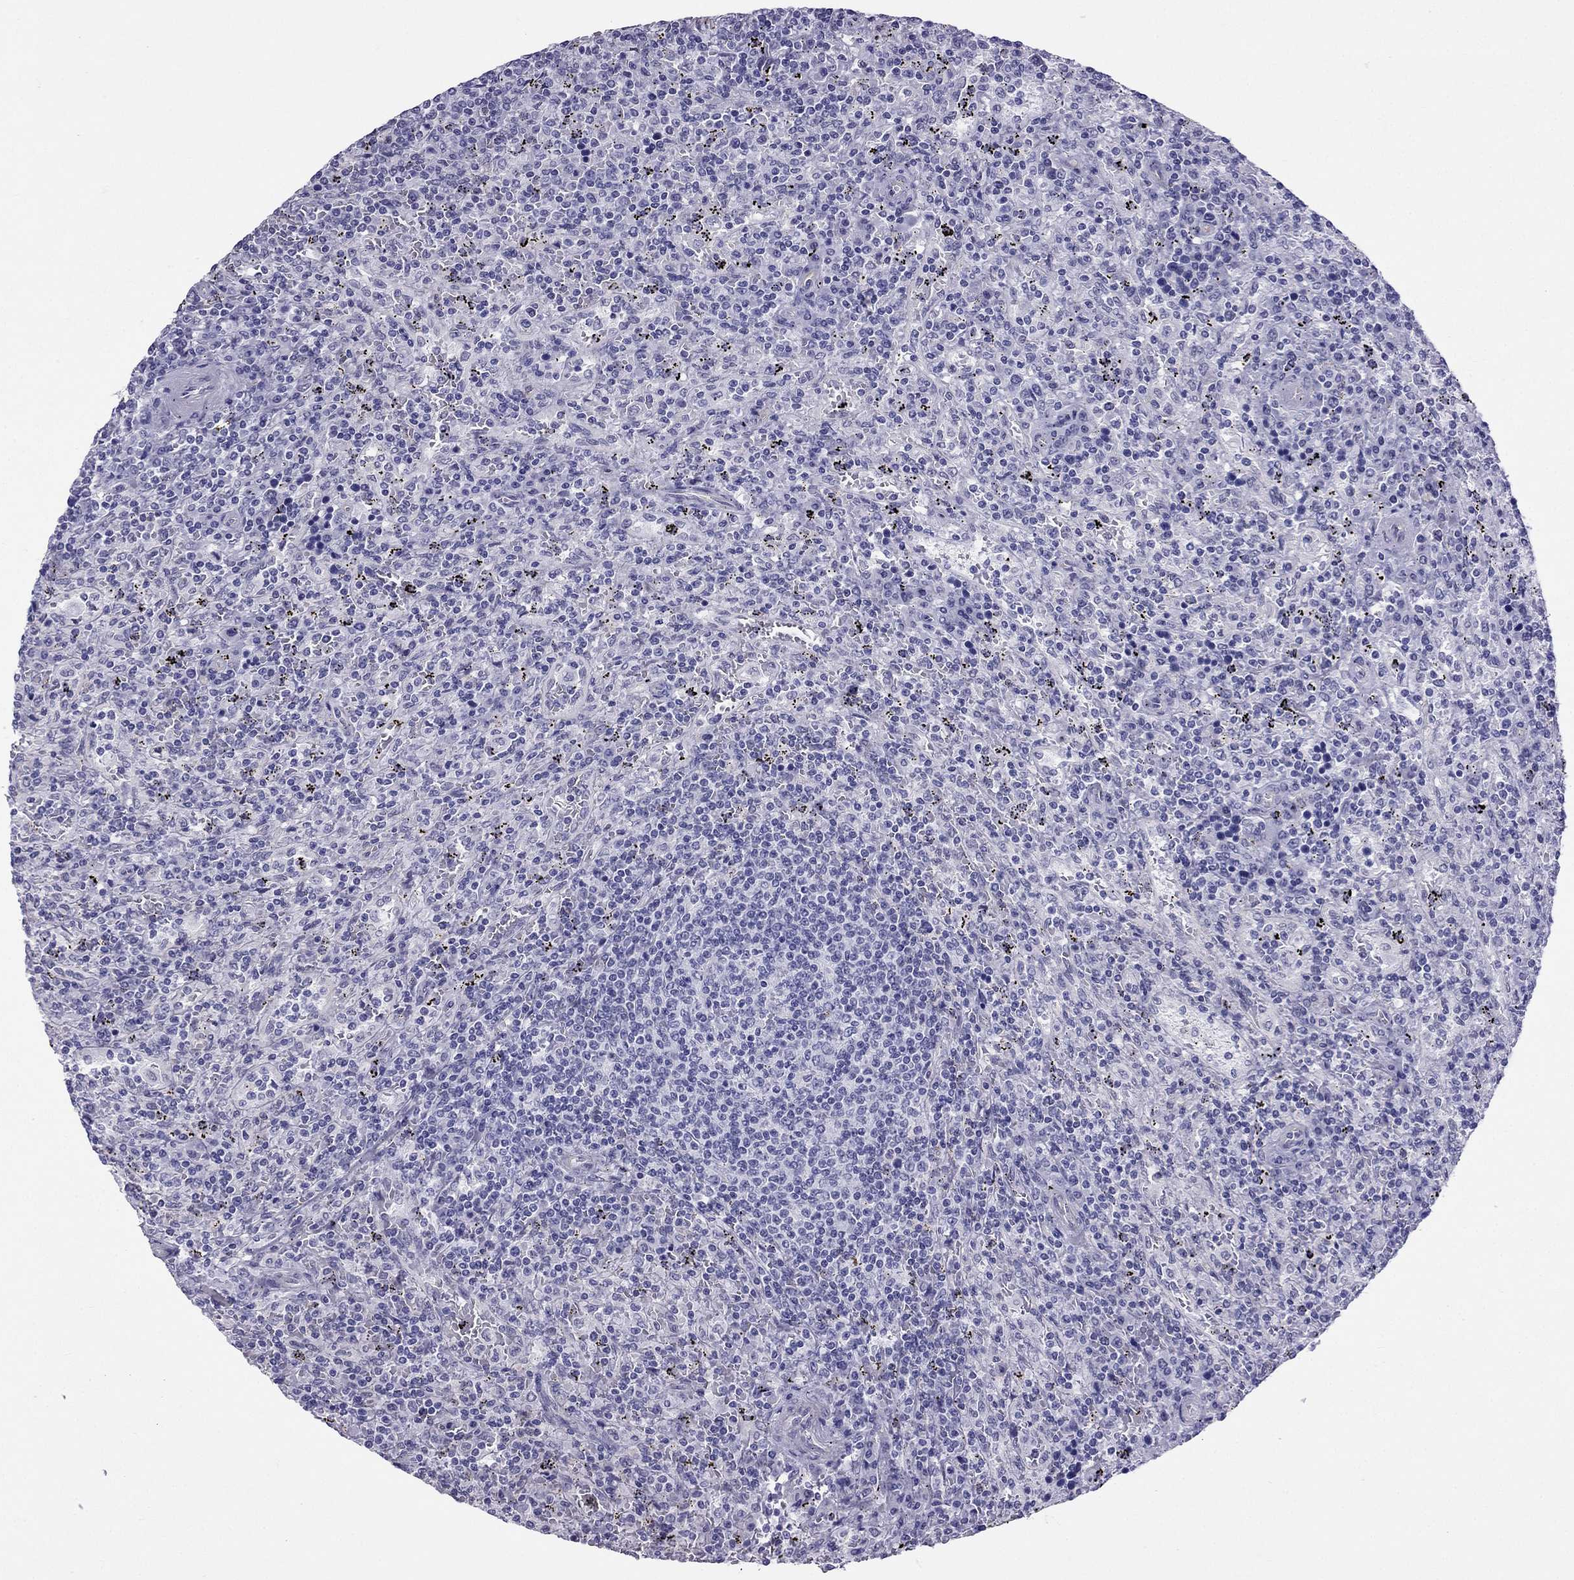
{"staining": {"intensity": "negative", "quantity": "none", "location": "none"}, "tissue": "lymphoma", "cell_type": "Tumor cells", "image_type": "cancer", "snomed": [{"axis": "morphology", "description": "Malignant lymphoma, non-Hodgkin's type, Low grade"}, {"axis": "topography", "description": "Spleen"}], "caption": "Lymphoma was stained to show a protein in brown. There is no significant positivity in tumor cells.", "gene": "CROCC2", "patient": {"sex": "male", "age": 62}}